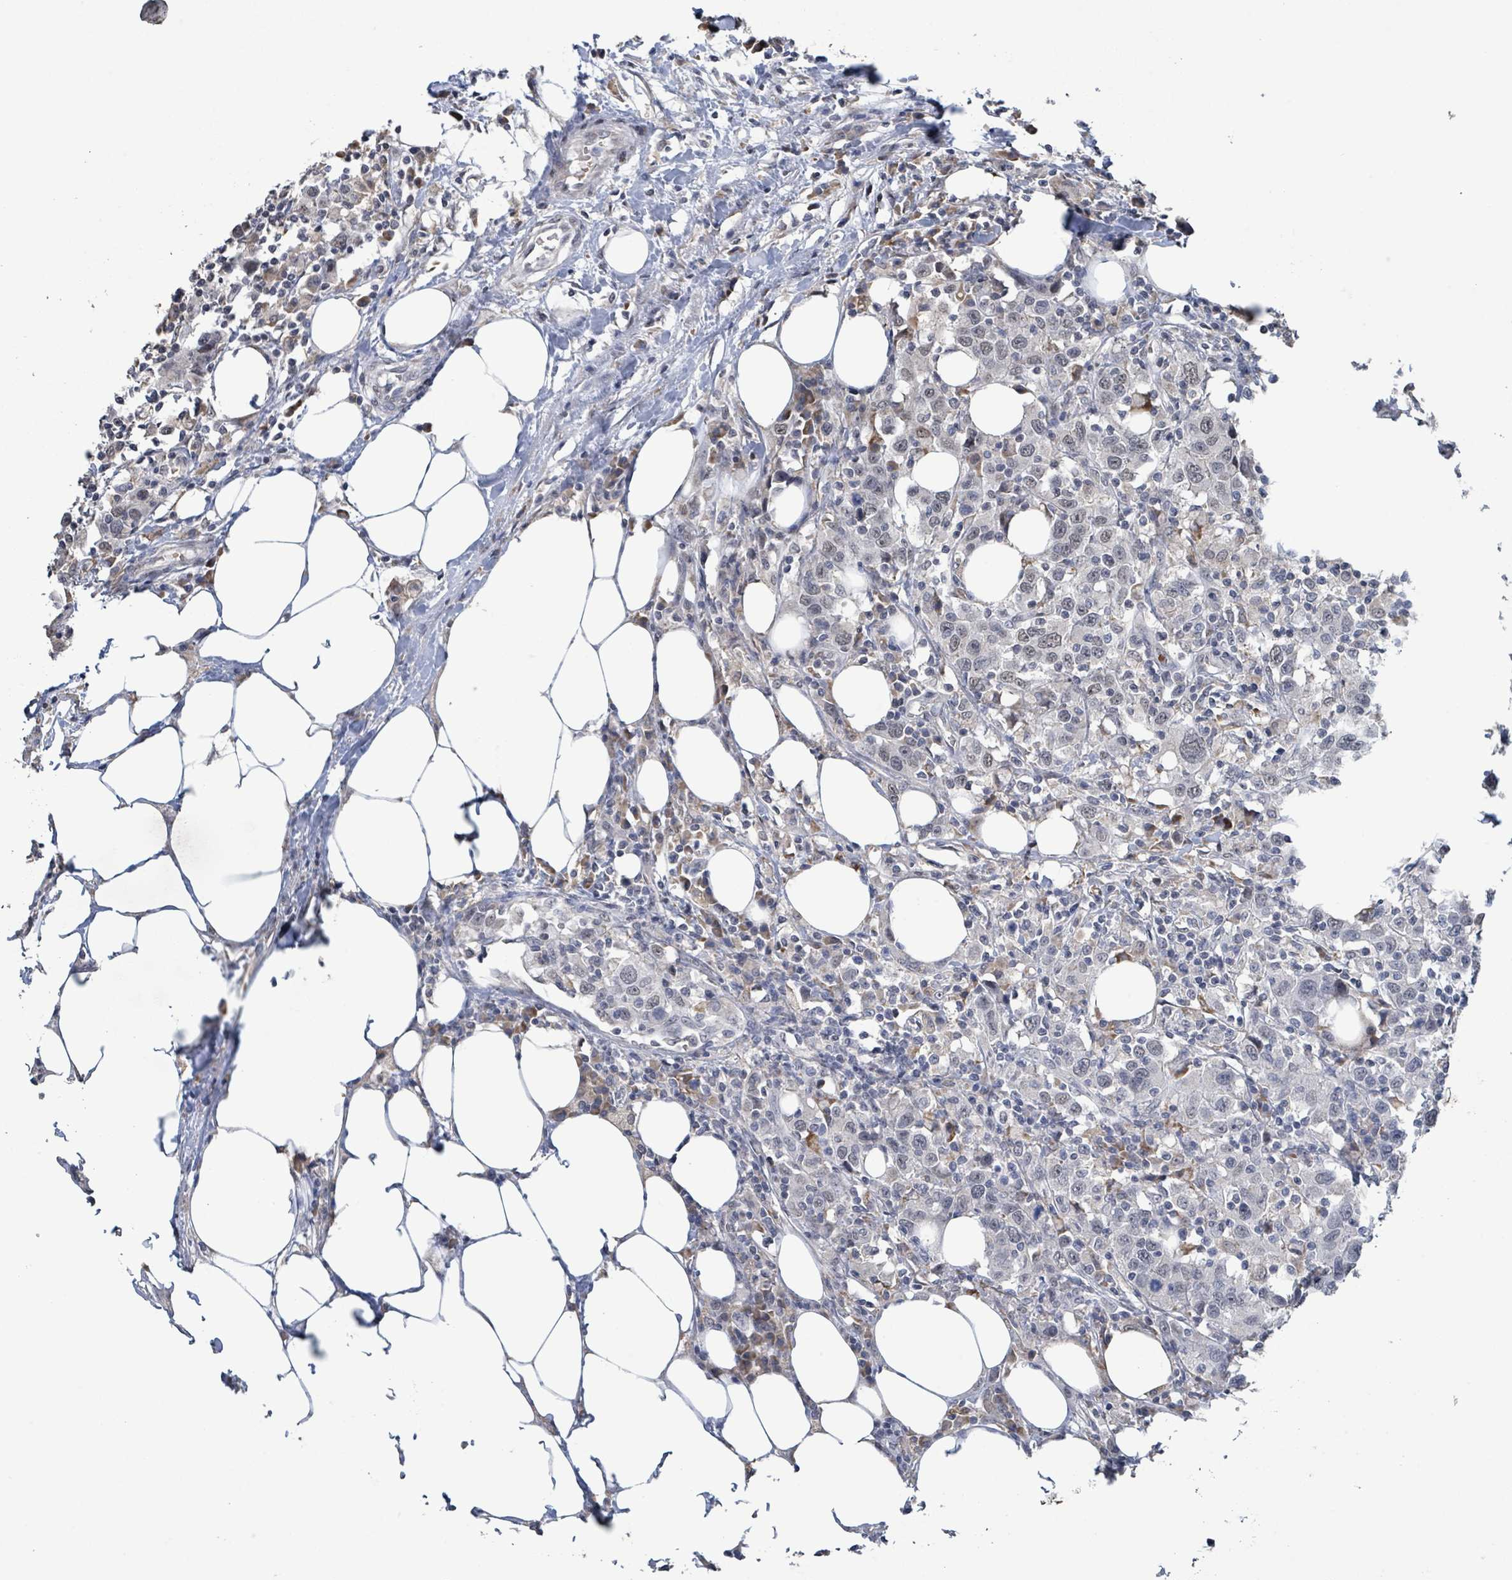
{"staining": {"intensity": "weak", "quantity": "<25%", "location": "nuclear"}, "tissue": "urothelial cancer", "cell_type": "Tumor cells", "image_type": "cancer", "snomed": [{"axis": "morphology", "description": "Urothelial carcinoma, High grade"}, {"axis": "topography", "description": "Urinary bladder"}], "caption": "Human urothelial carcinoma (high-grade) stained for a protein using IHC displays no expression in tumor cells.", "gene": "SEBOX", "patient": {"sex": "male", "age": 61}}